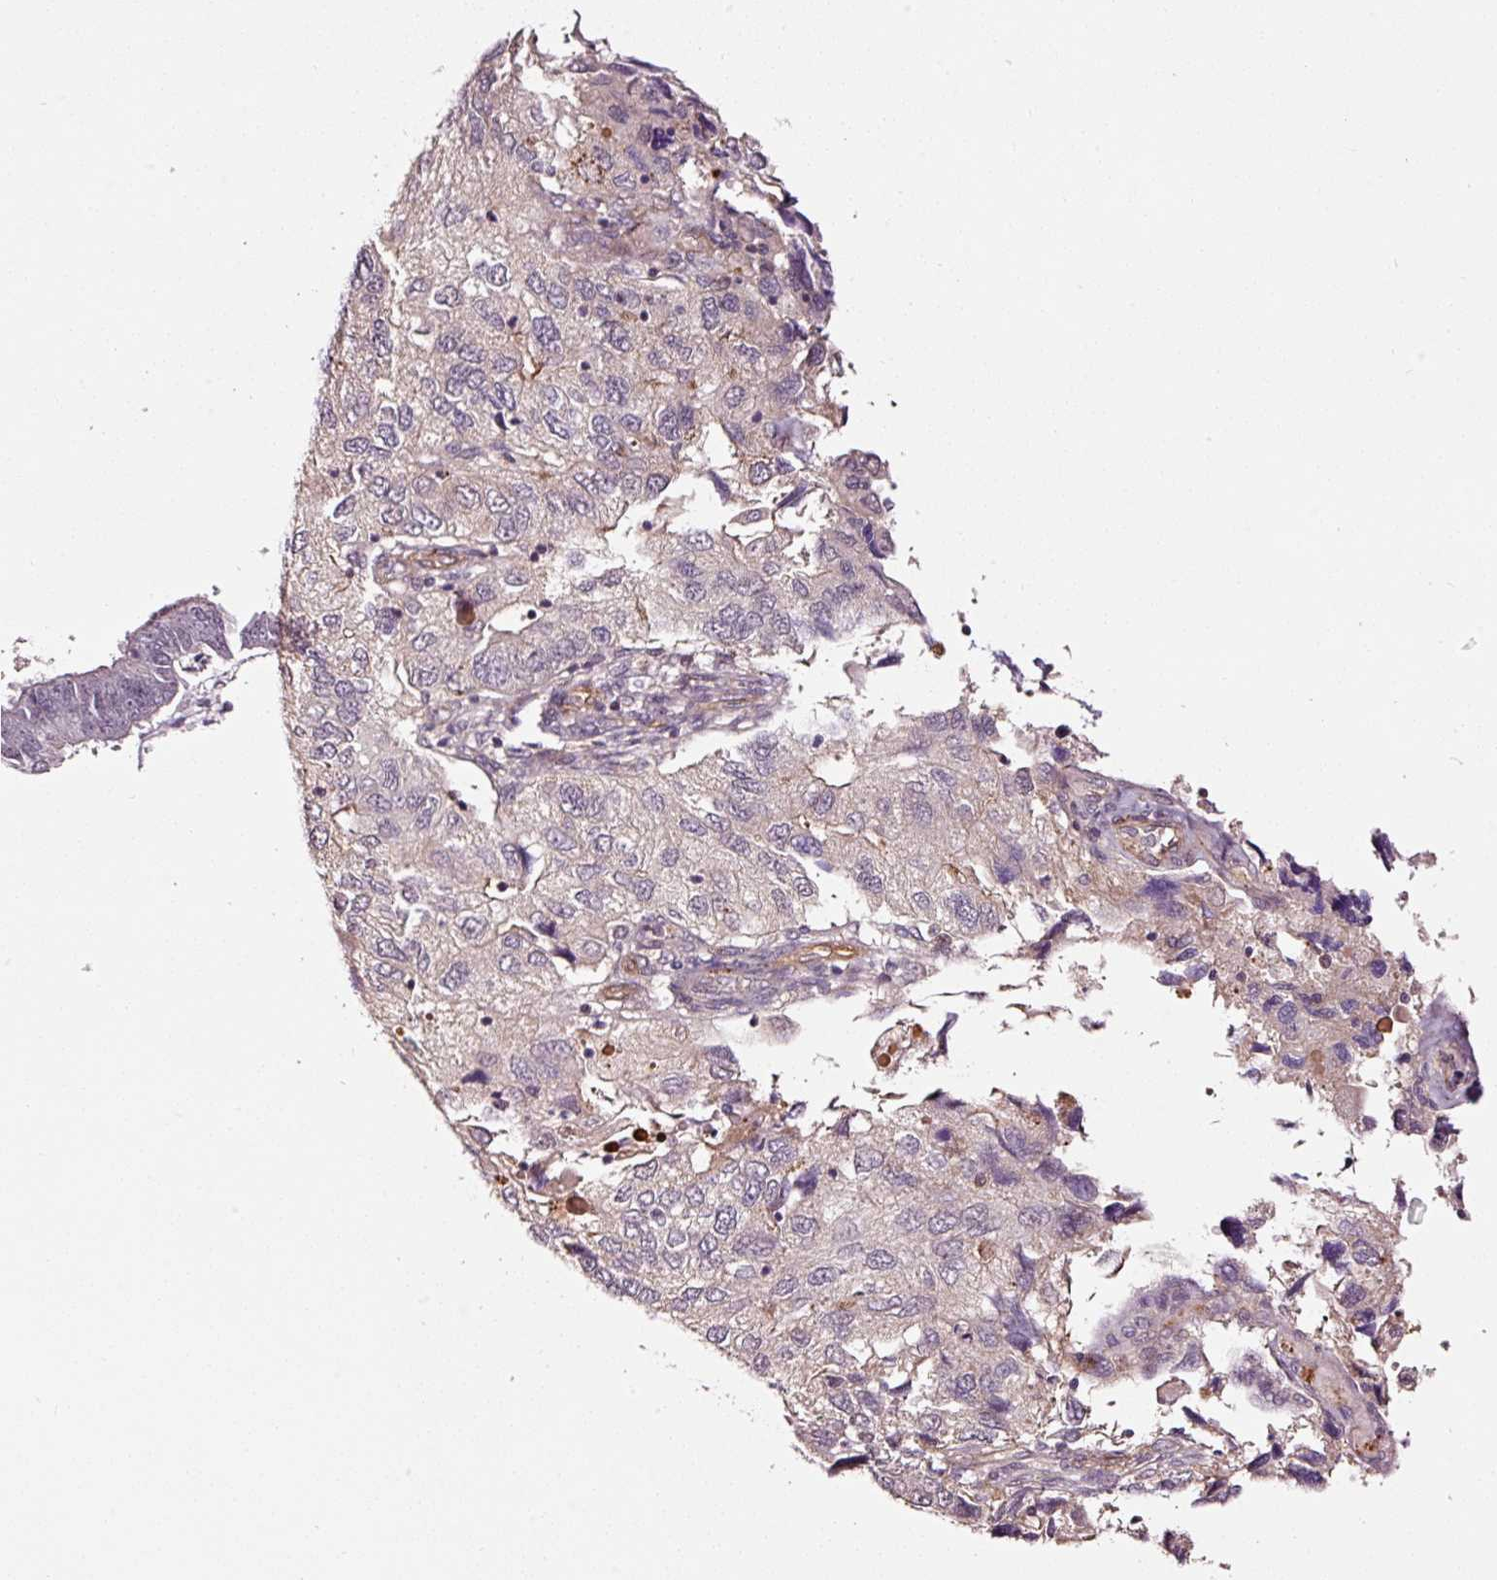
{"staining": {"intensity": "negative", "quantity": "none", "location": "none"}, "tissue": "endometrial cancer", "cell_type": "Tumor cells", "image_type": "cancer", "snomed": [{"axis": "morphology", "description": "Carcinoma, NOS"}, {"axis": "topography", "description": "Uterus"}], "caption": "This is a image of immunohistochemistry staining of endometrial cancer, which shows no positivity in tumor cells.", "gene": "ABCB4", "patient": {"sex": "female", "age": 76}}